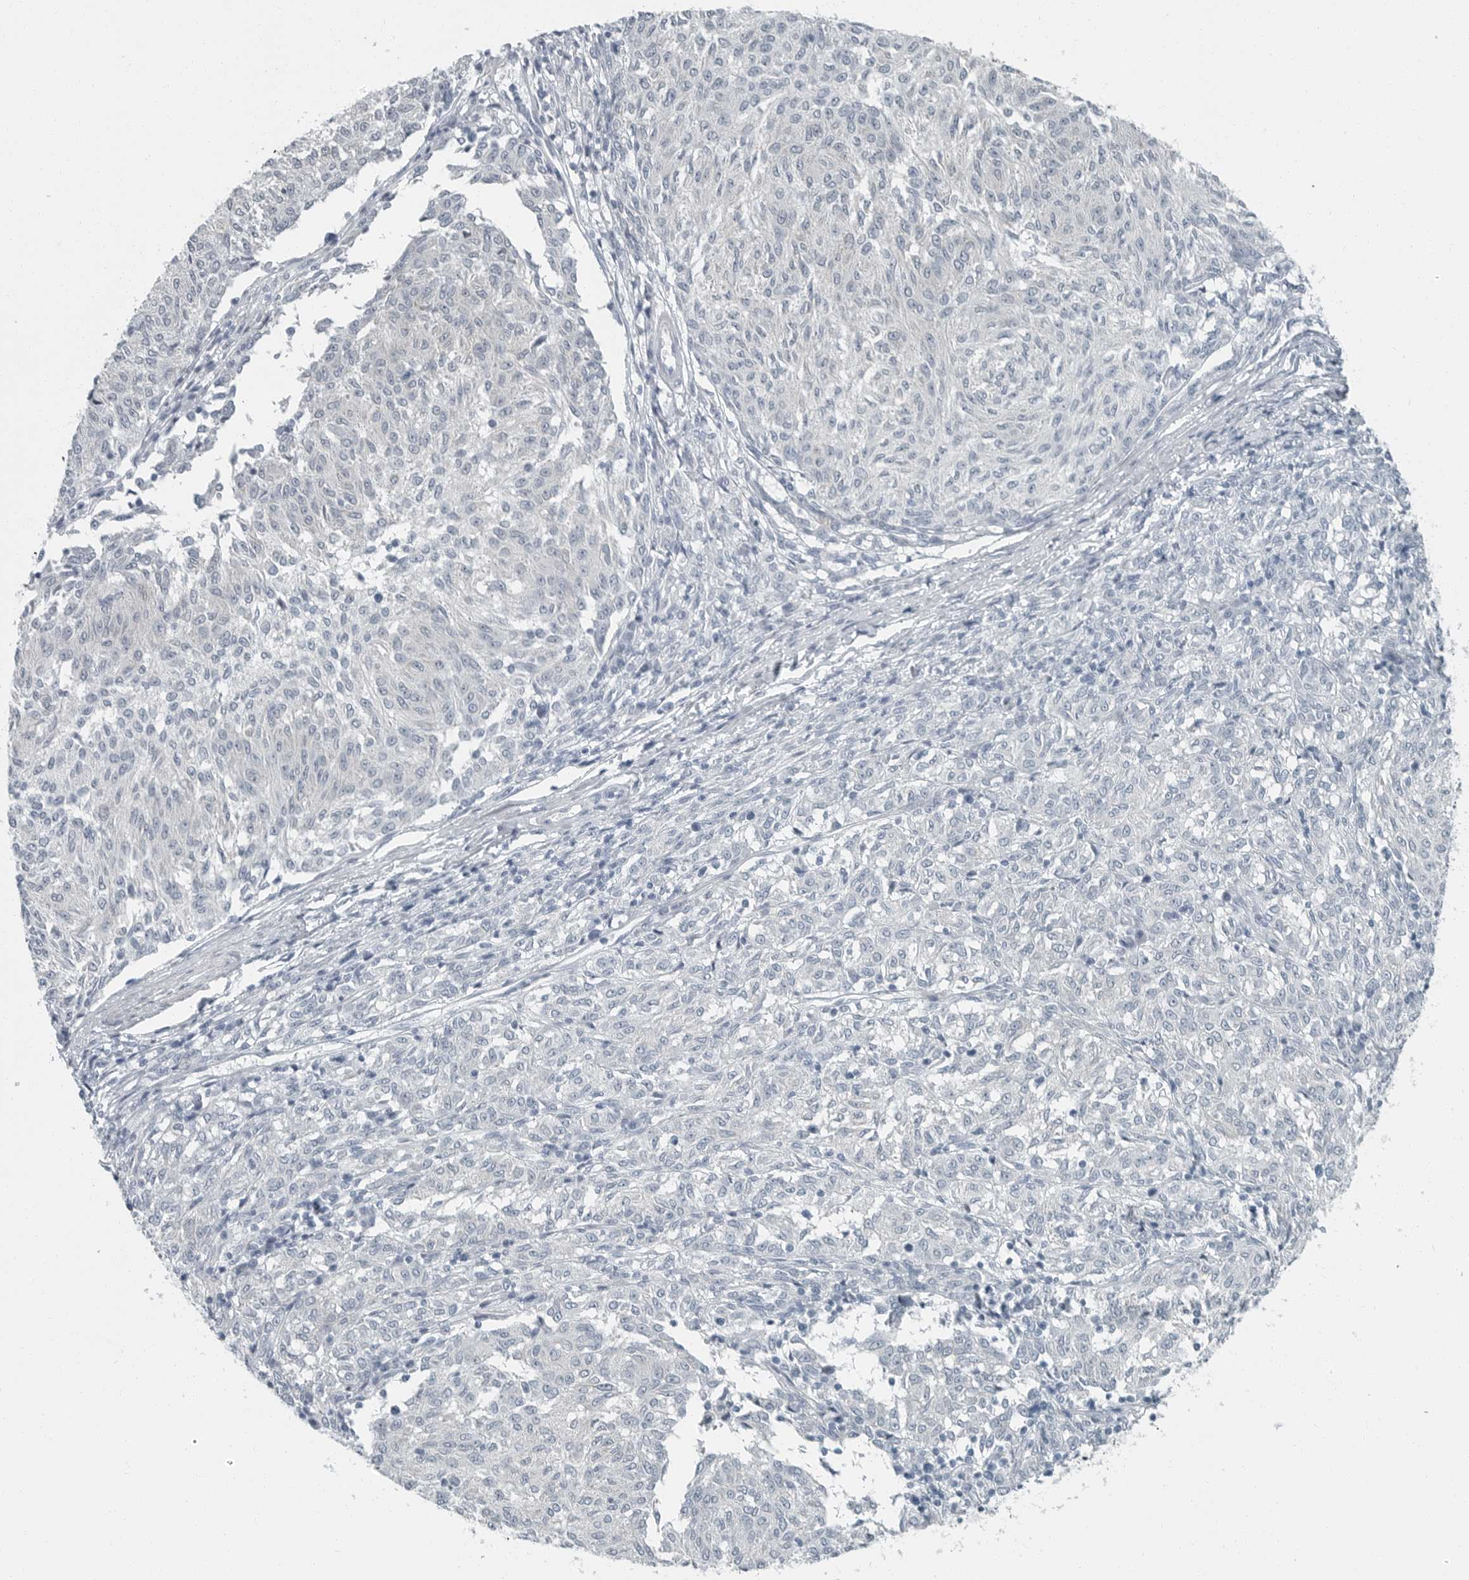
{"staining": {"intensity": "negative", "quantity": "none", "location": "none"}, "tissue": "melanoma", "cell_type": "Tumor cells", "image_type": "cancer", "snomed": [{"axis": "morphology", "description": "Malignant melanoma, NOS"}, {"axis": "topography", "description": "Skin"}], "caption": "Photomicrograph shows no significant protein staining in tumor cells of malignant melanoma.", "gene": "ZPBP2", "patient": {"sex": "female", "age": 72}}